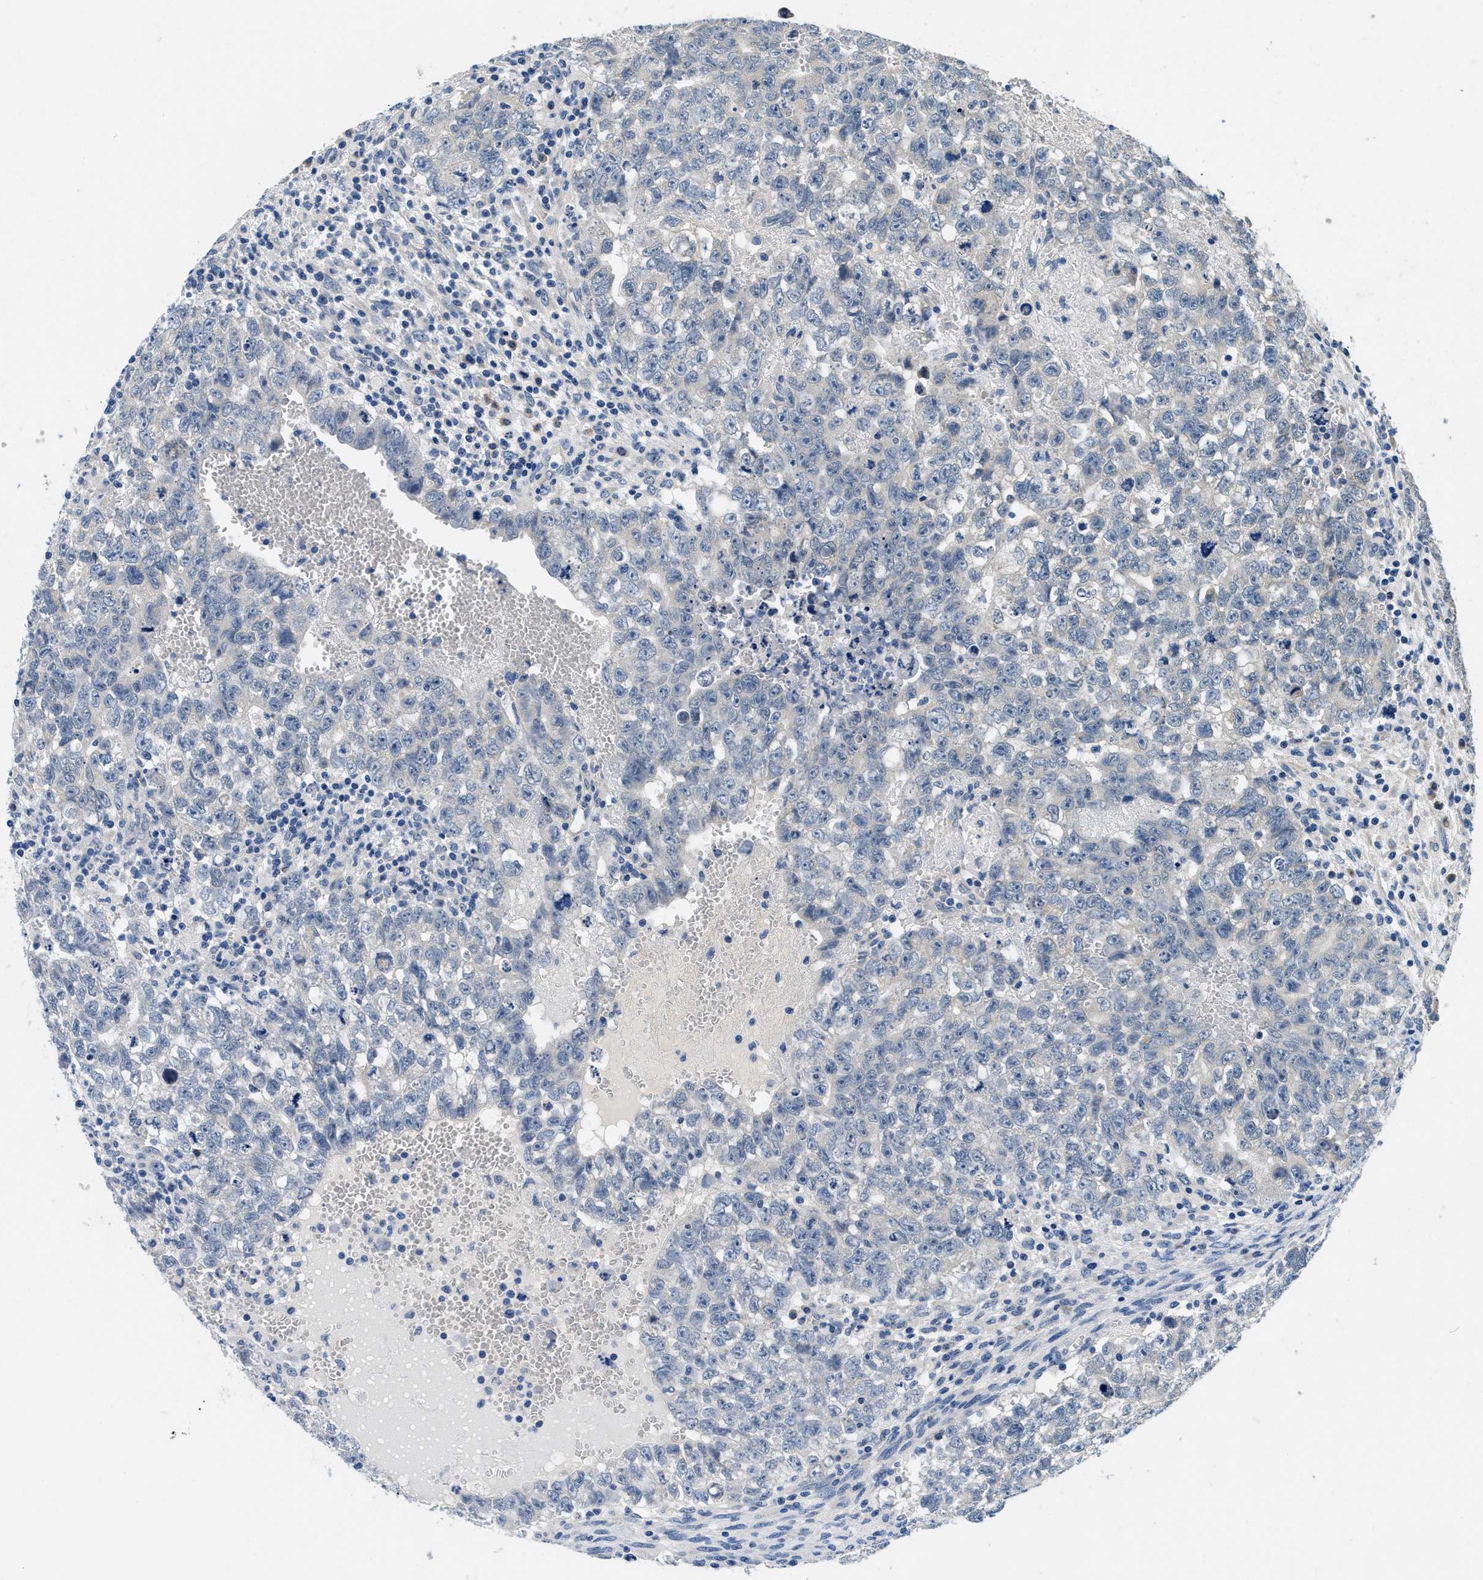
{"staining": {"intensity": "negative", "quantity": "none", "location": "none"}, "tissue": "testis cancer", "cell_type": "Tumor cells", "image_type": "cancer", "snomed": [{"axis": "morphology", "description": "Seminoma, NOS"}, {"axis": "morphology", "description": "Carcinoma, Embryonal, NOS"}, {"axis": "topography", "description": "Testis"}], "caption": "Immunohistochemical staining of testis cancer reveals no significant staining in tumor cells.", "gene": "ALDH3A2", "patient": {"sex": "male", "age": 38}}